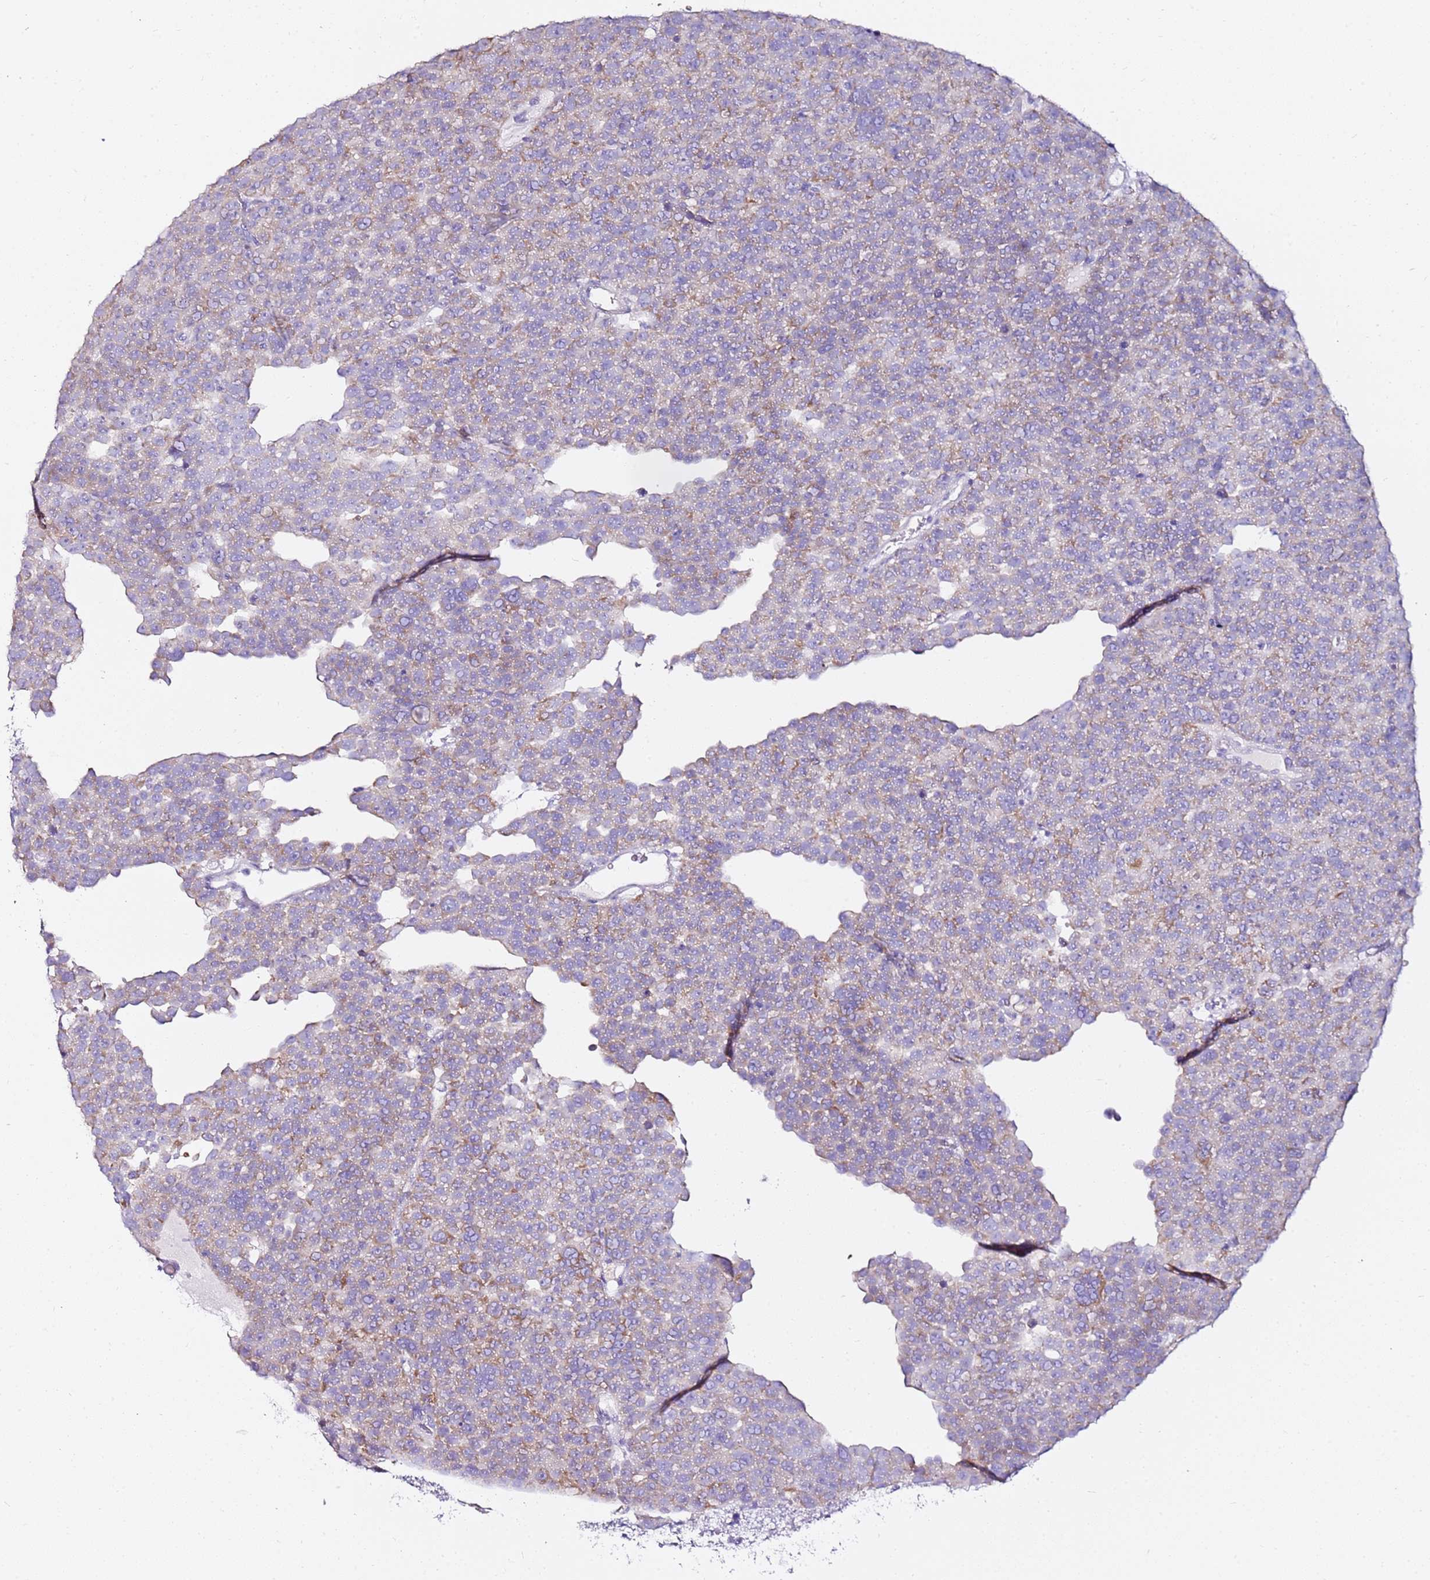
{"staining": {"intensity": "moderate", "quantity": "<25%", "location": "cytoplasmic/membranous"}, "tissue": "testis cancer", "cell_type": "Tumor cells", "image_type": "cancer", "snomed": [{"axis": "morphology", "description": "Seminoma, NOS"}, {"axis": "topography", "description": "Testis"}], "caption": "A photomicrograph of human testis cancer stained for a protein reveals moderate cytoplasmic/membranous brown staining in tumor cells.", "gene": "MYBPC3", "patient": {"sex": "male", "age": 71}}